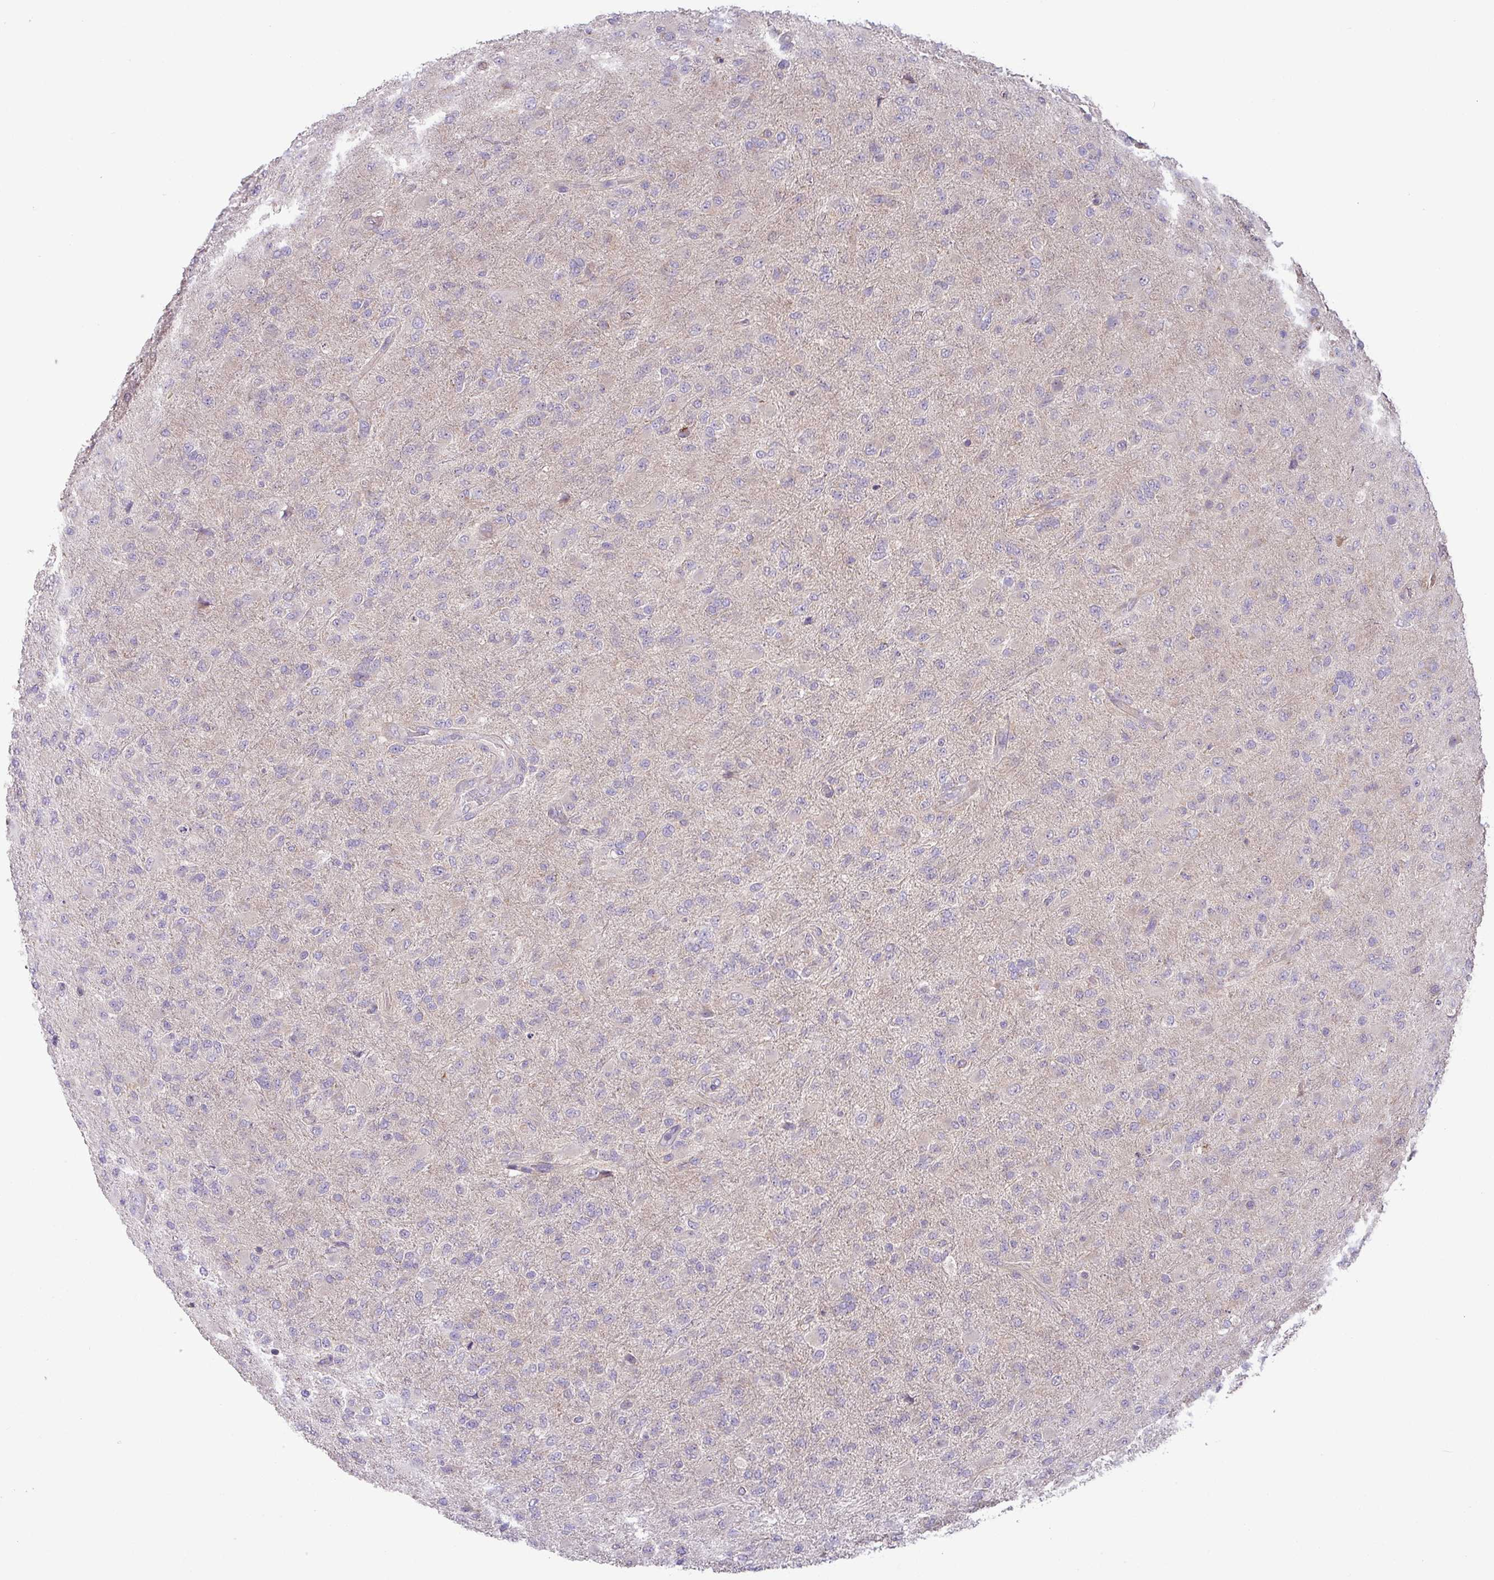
{"staining": {"intensity": "negative", "quantity": "none", "location": "none"}, "tissue": "glioma", "cell_type": "Tumor cells", "image_type": "cancer", "snomed": [{"axis": "morphology", "description": "Glioma, malignant, Low grade"}, {"axis": "topography", "description": "Brain"}], "caption": "IHC of glioma demonstrates no positivity in tumor cells.", "gene": "GALNT12", "patient": {"sex": "male", "age": 65}}